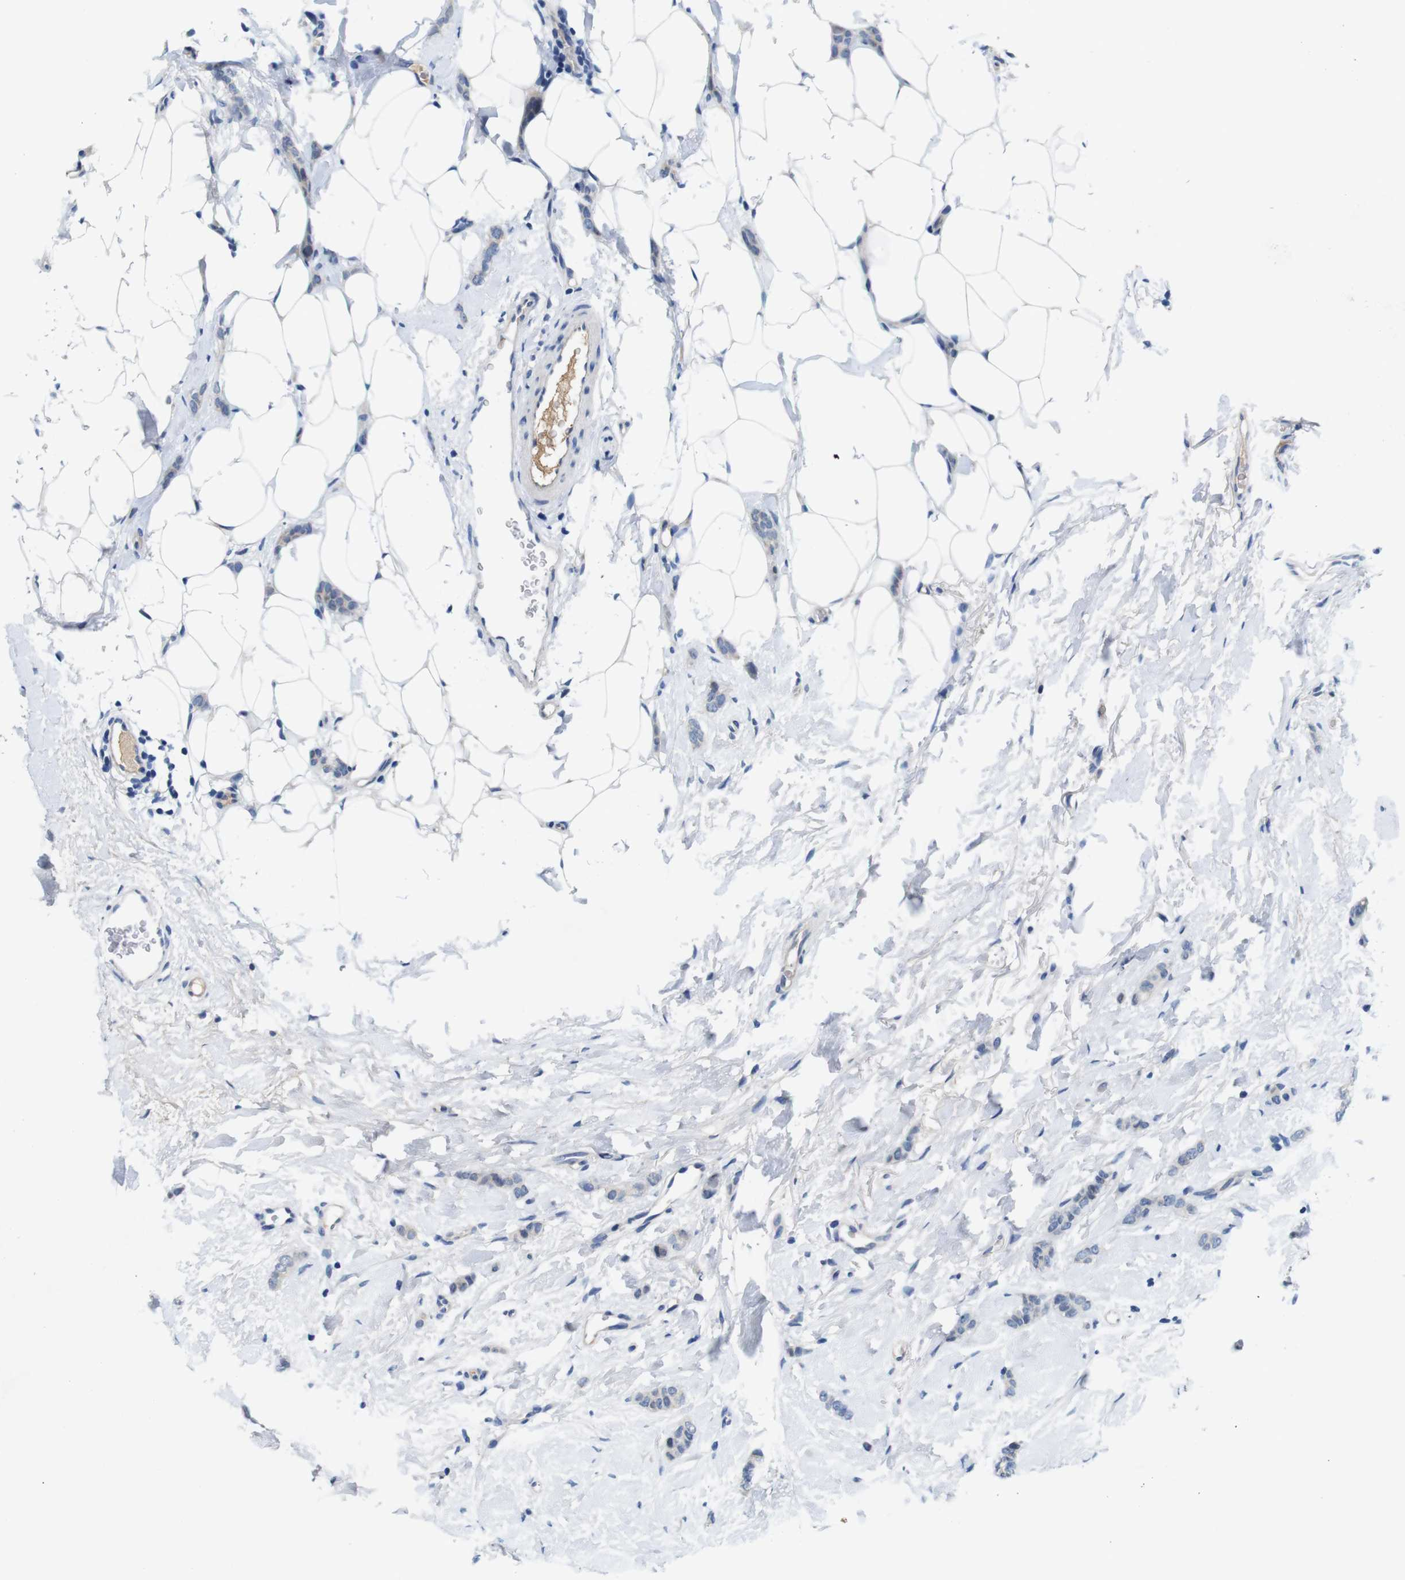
{"staining": {"intensity": "negative", "quantity": "none", "location": "none"}, "tissue": "breast cancer", "cell_type": "Tumor cells", "image_type": "cancer", "snomed": [{"axis": "morphology", "description": "Lobular carcinoma"}, {"axis": "topography", "description": "Skin"}, {"axis": "topography", "description": "Breast"}], "caption": "This is an IHC image of breast cancer. There is no staining in tumor cells.", "gene": "C1RL", "patient": {"sex": "female", "age": 46}}